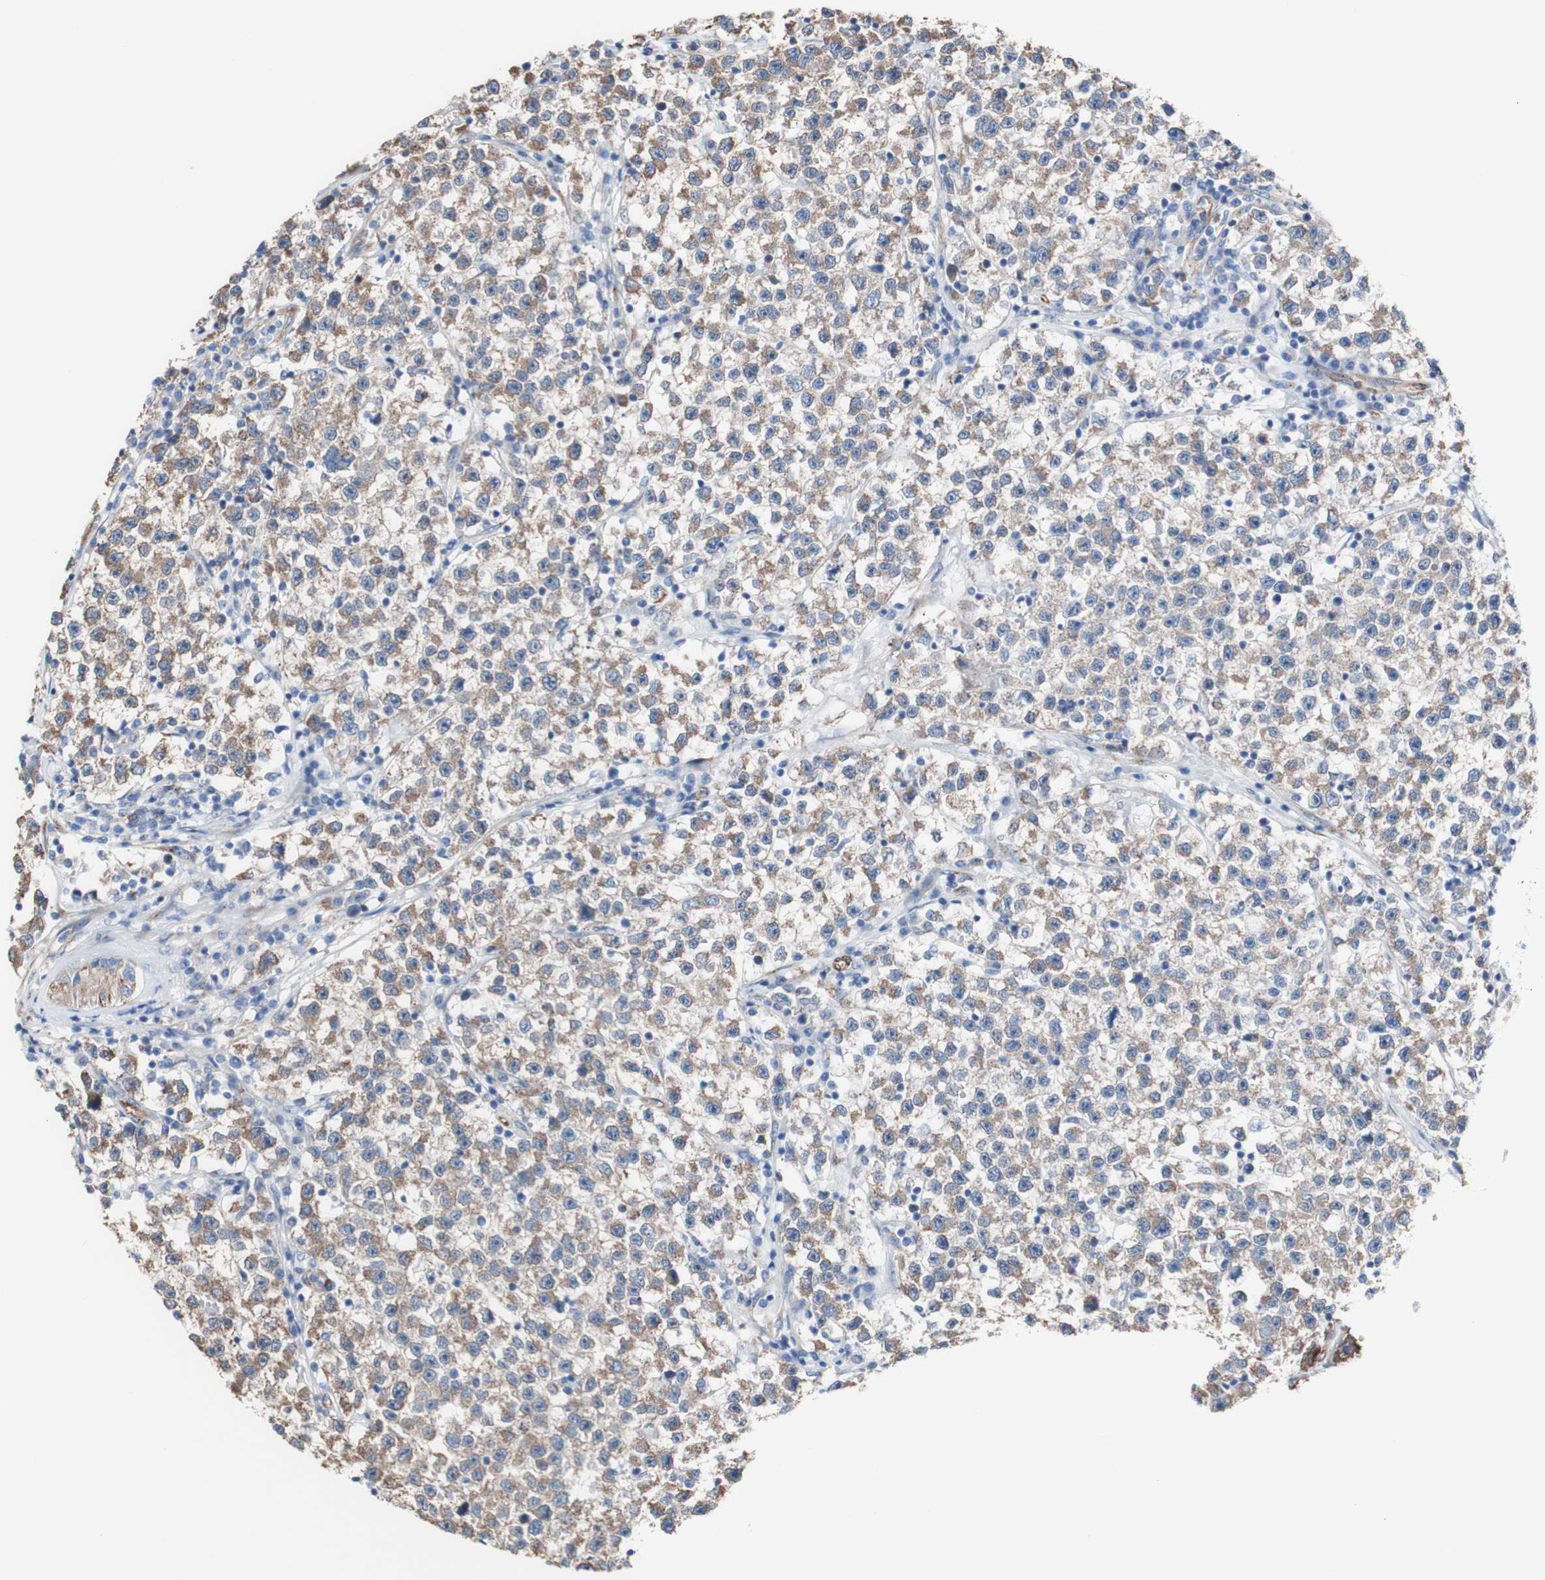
{"staining": {"intensity": "moderate", "quantity": ">75%", "location": "cytoplasmic/membranous"}, "tissue": "testis cancer", "cell_type": "Tumor cells", "image_type": "cancer", "snomed": [{"axis": "morphology", "description": "Seminoma, NOS"}, {"axis": "topography", "description": "Testis"}], "caption": "DAB immunohistochemical staining of testis cancer displays moderate cytoplasmic/membranous protein expression in approximately >75% of tumor cells.", "gene": "LRIG3", "patient": {"sex": "male", "age": 22}}